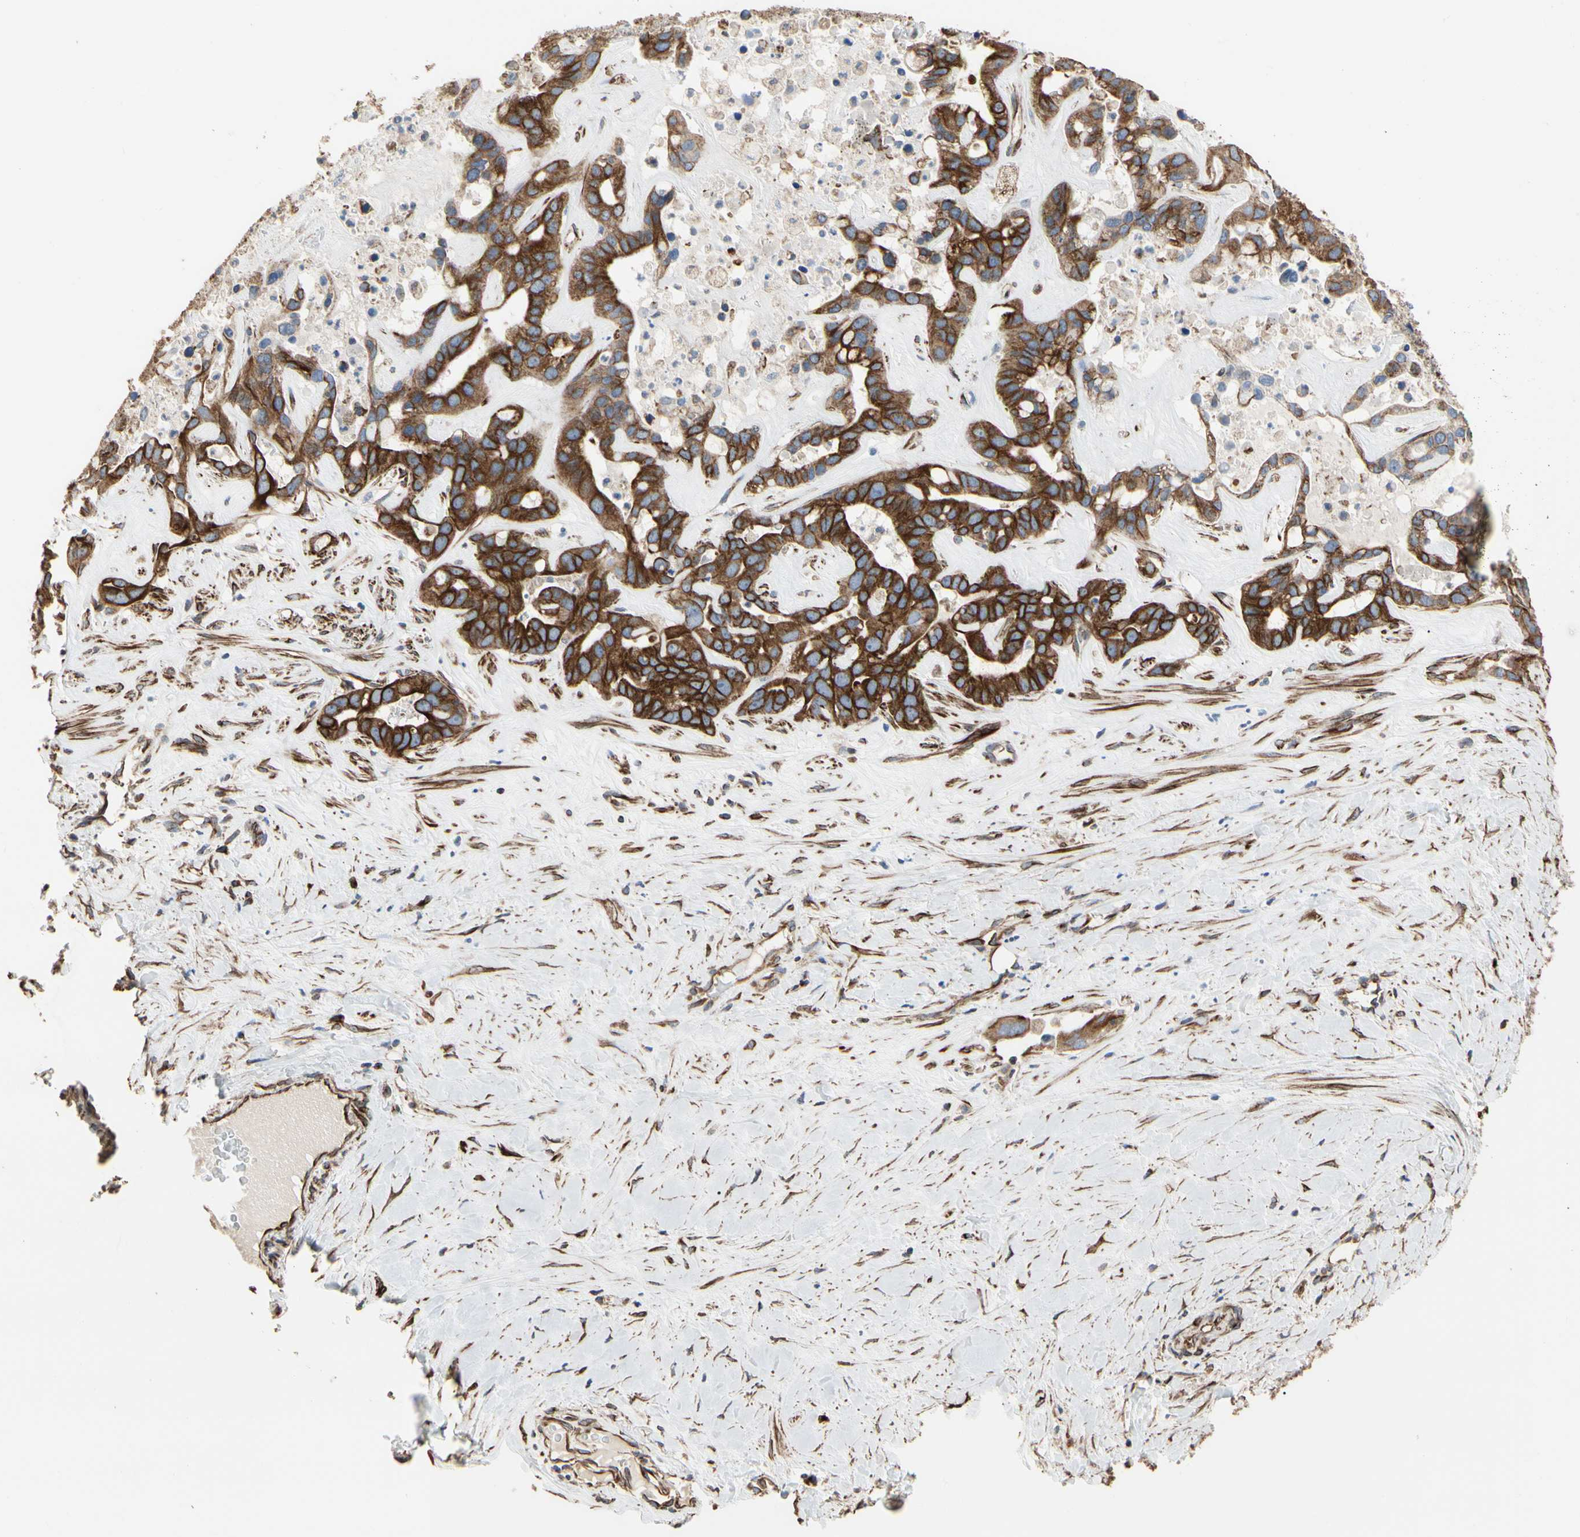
{"staining": {"intensity": "moderate", "quantity": ">75%", "location": "cytoplasmic/membranous"}, "tissue": "liver cancer", "cell_type": "Tumor cells", "image_type": "cancer", "snomed": [{"axis": "morphology", "description": "Cholangiocarcinoma"}, {"axis": "topography", "description": "Liver"}], "caption": "The micrograph demonstrates staining of liver cholangiocarcinoma, revealing moderate cytoplasmic/membranous protein positivity (brown color) within tumor cells.", "gene": "TUBA1A", "patient": {"sex": "female", "age": 65}}